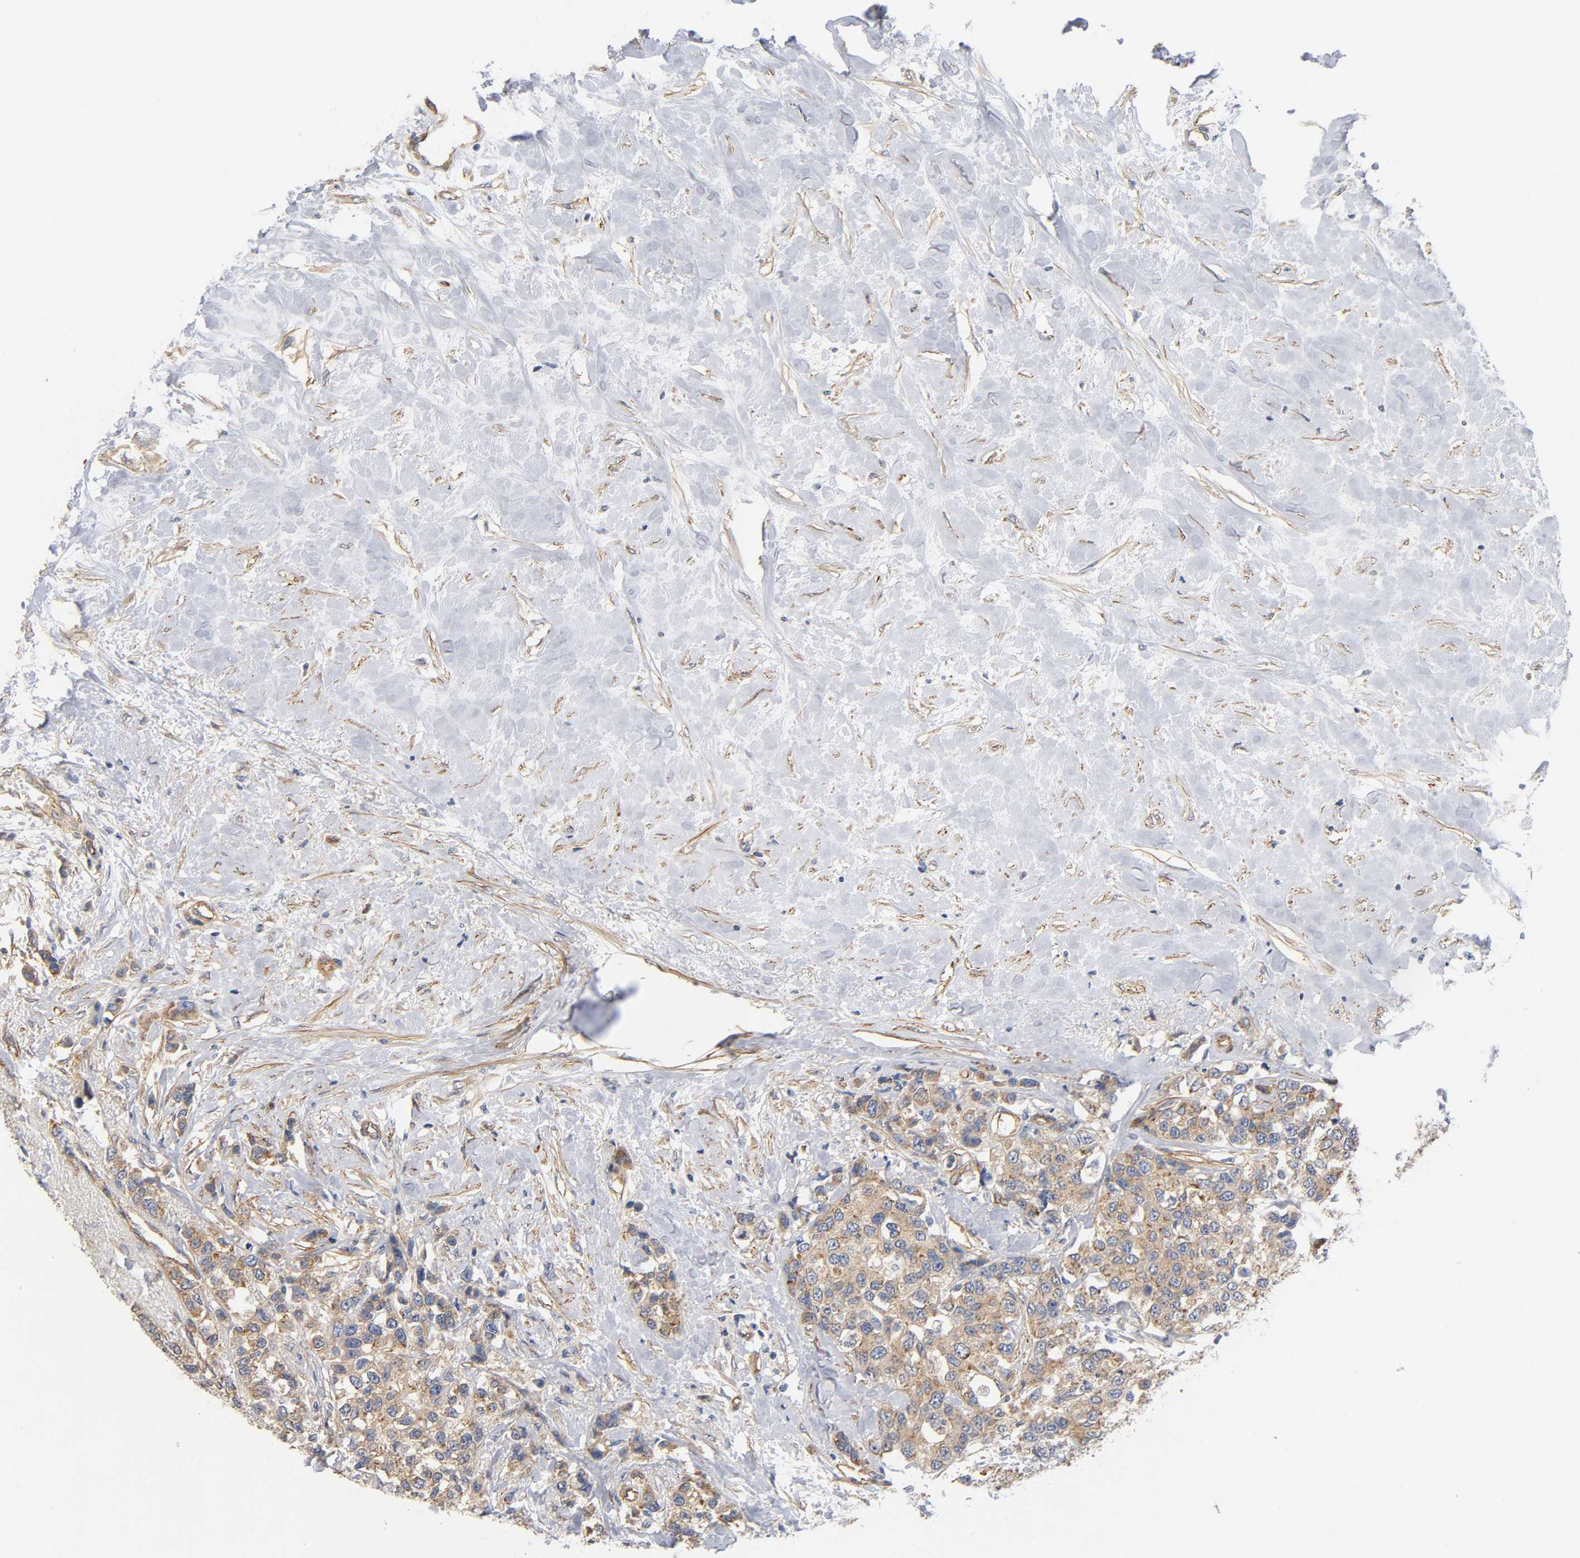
{"staining": {"intensity": "weak", "quantity": ">75%", "location": "cytoplasmic/membranous"}, "tissue": "breast cancer", "cell_type": "Tumor cells", "image_type": "cancer", "snomed": [{"axis": "morphology", "description": "Duct carcinoma"}, {"axis": "topography", "description": "Breast"}], "caption": "Breast cancer (invasive ductal carcinoma) stained for a protein reveals weak cytoplasmic/membranous positivity in tumor cells.", "gene": "MARS1", "patient": {"sex": "female", "age": 51}}